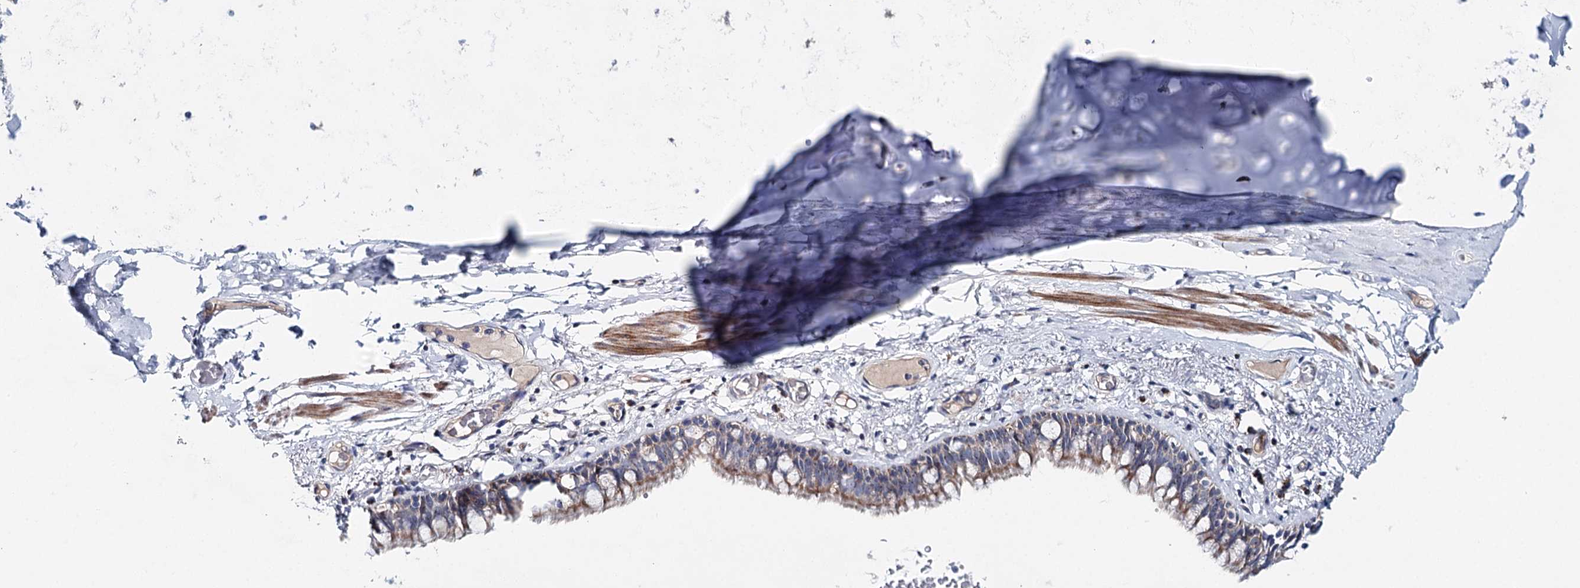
{"staining": {"intensity": "weak", "quantity": "25%-75%", "location": "cytoplasmic/membranous"}, "tissue": "bronchus", "cell_type": "Respiratory epithelial cells", "image_type": "normal", "snomed": [{"axis": "morphology", "description": "Normal tissue, NOS"}, {"axis": "topography", "description": "Cartilage tissue"}, {"axis": "topography", "description": "Bronchus"}], "caption": "DAB immunohistochemical staining of normal human bronchus displays weak cytoplasmic/membranous protein expression in about 25%-75% of respiratory epithelial cells.", "gene": "RBM43", "patient": {"sex": "female", "age": 36}}